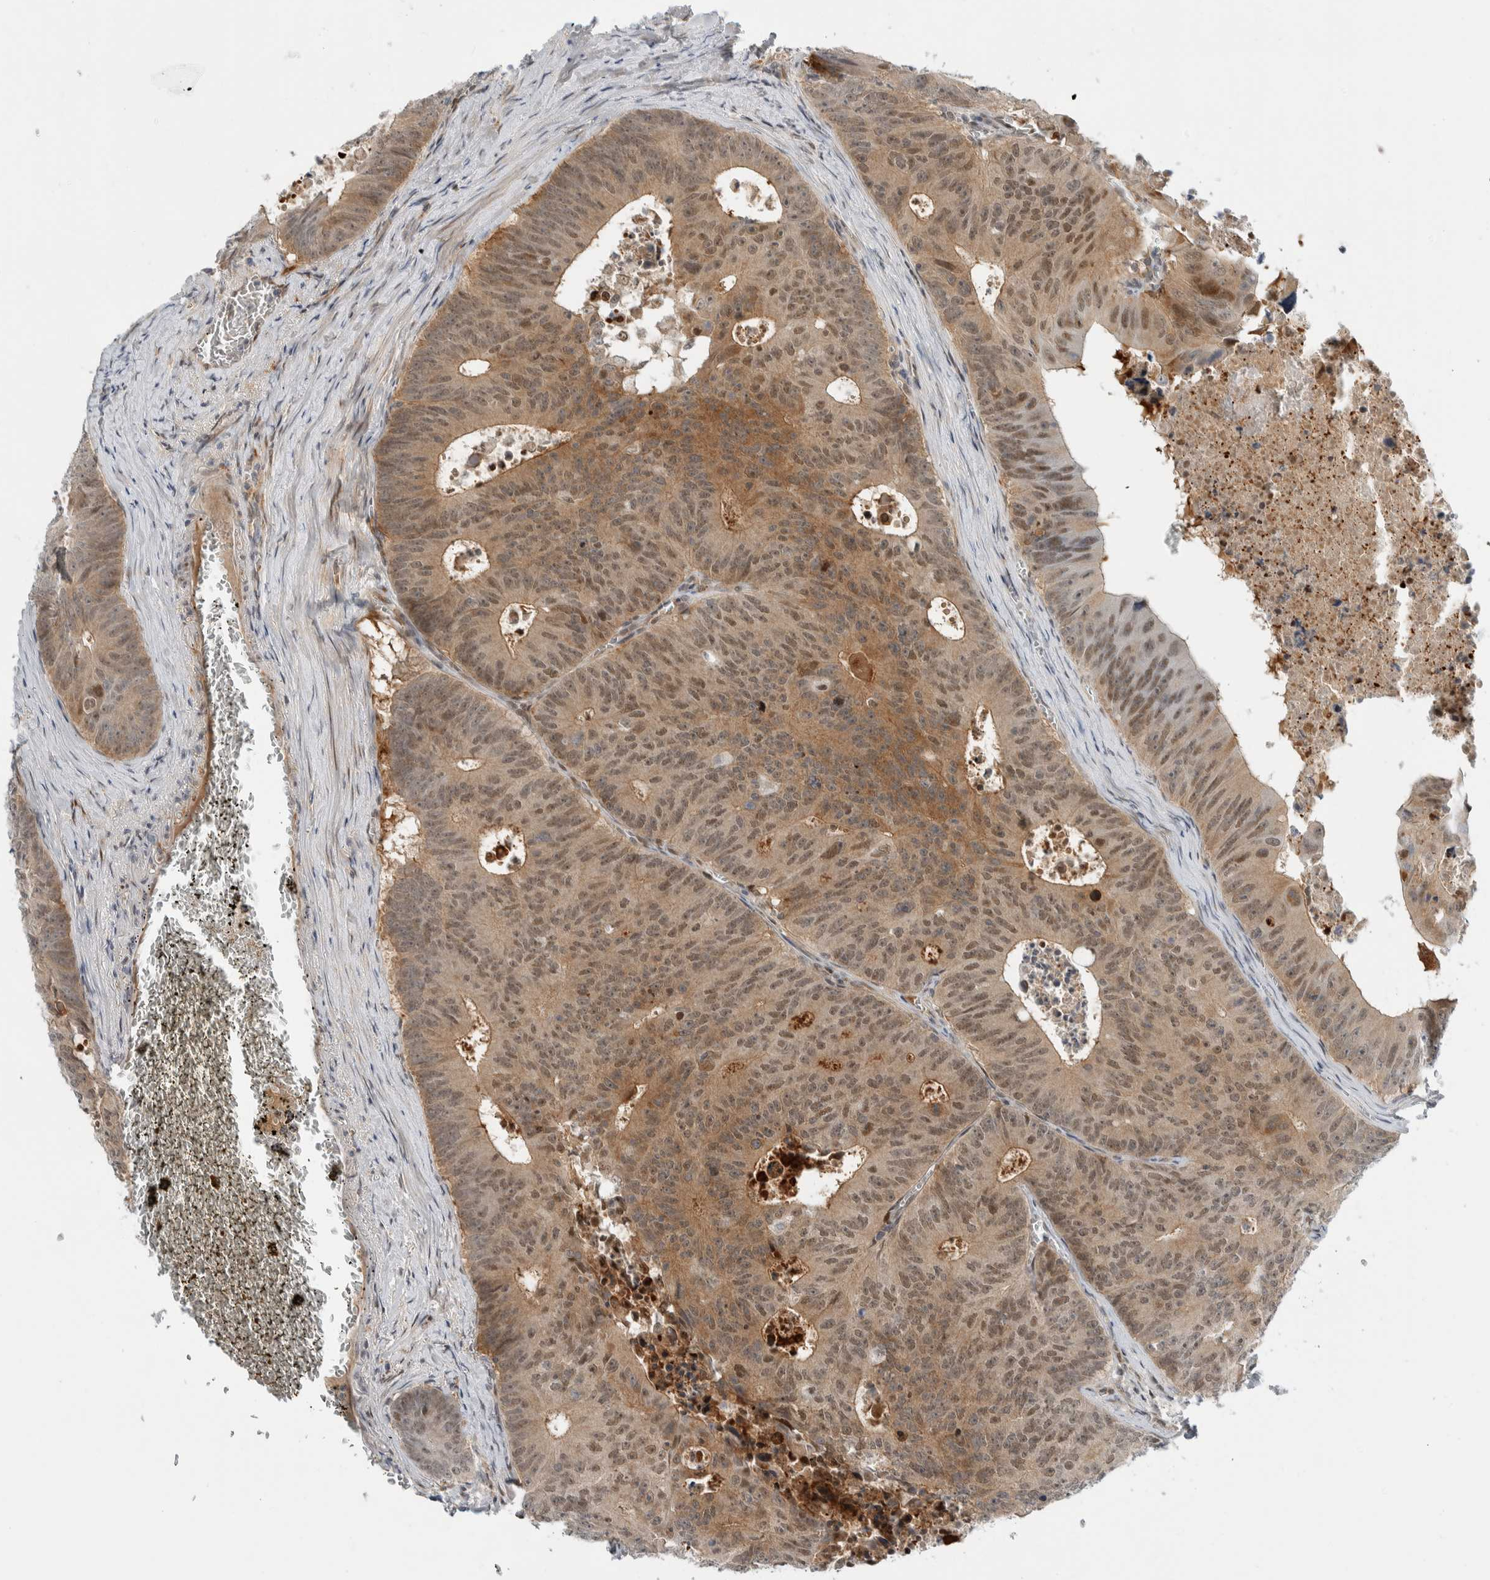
{"staining": {"intensity": "weak", "quantity": ">75%", "location": "cytoplasmic/membranous,nuclear"}, "tissue": "colorectal cancer", "cell_type": "Tumor cells", "image_type": "cancer", "snomed": [{"axis": "morphology", "description": "Adenocarcinoma, NOS"}, {"axis": "topography", "description": "Colon"}], "caption": "Immunohistochemical staining of colorectal adenocarcinoma exhibits low levels of weak cytoplasmic/membranous and nuclear protein expression in approximately >75% of tumor cells.", "gene": "NCR3LG1", "patient": {"sex": "male", "age": 87}}